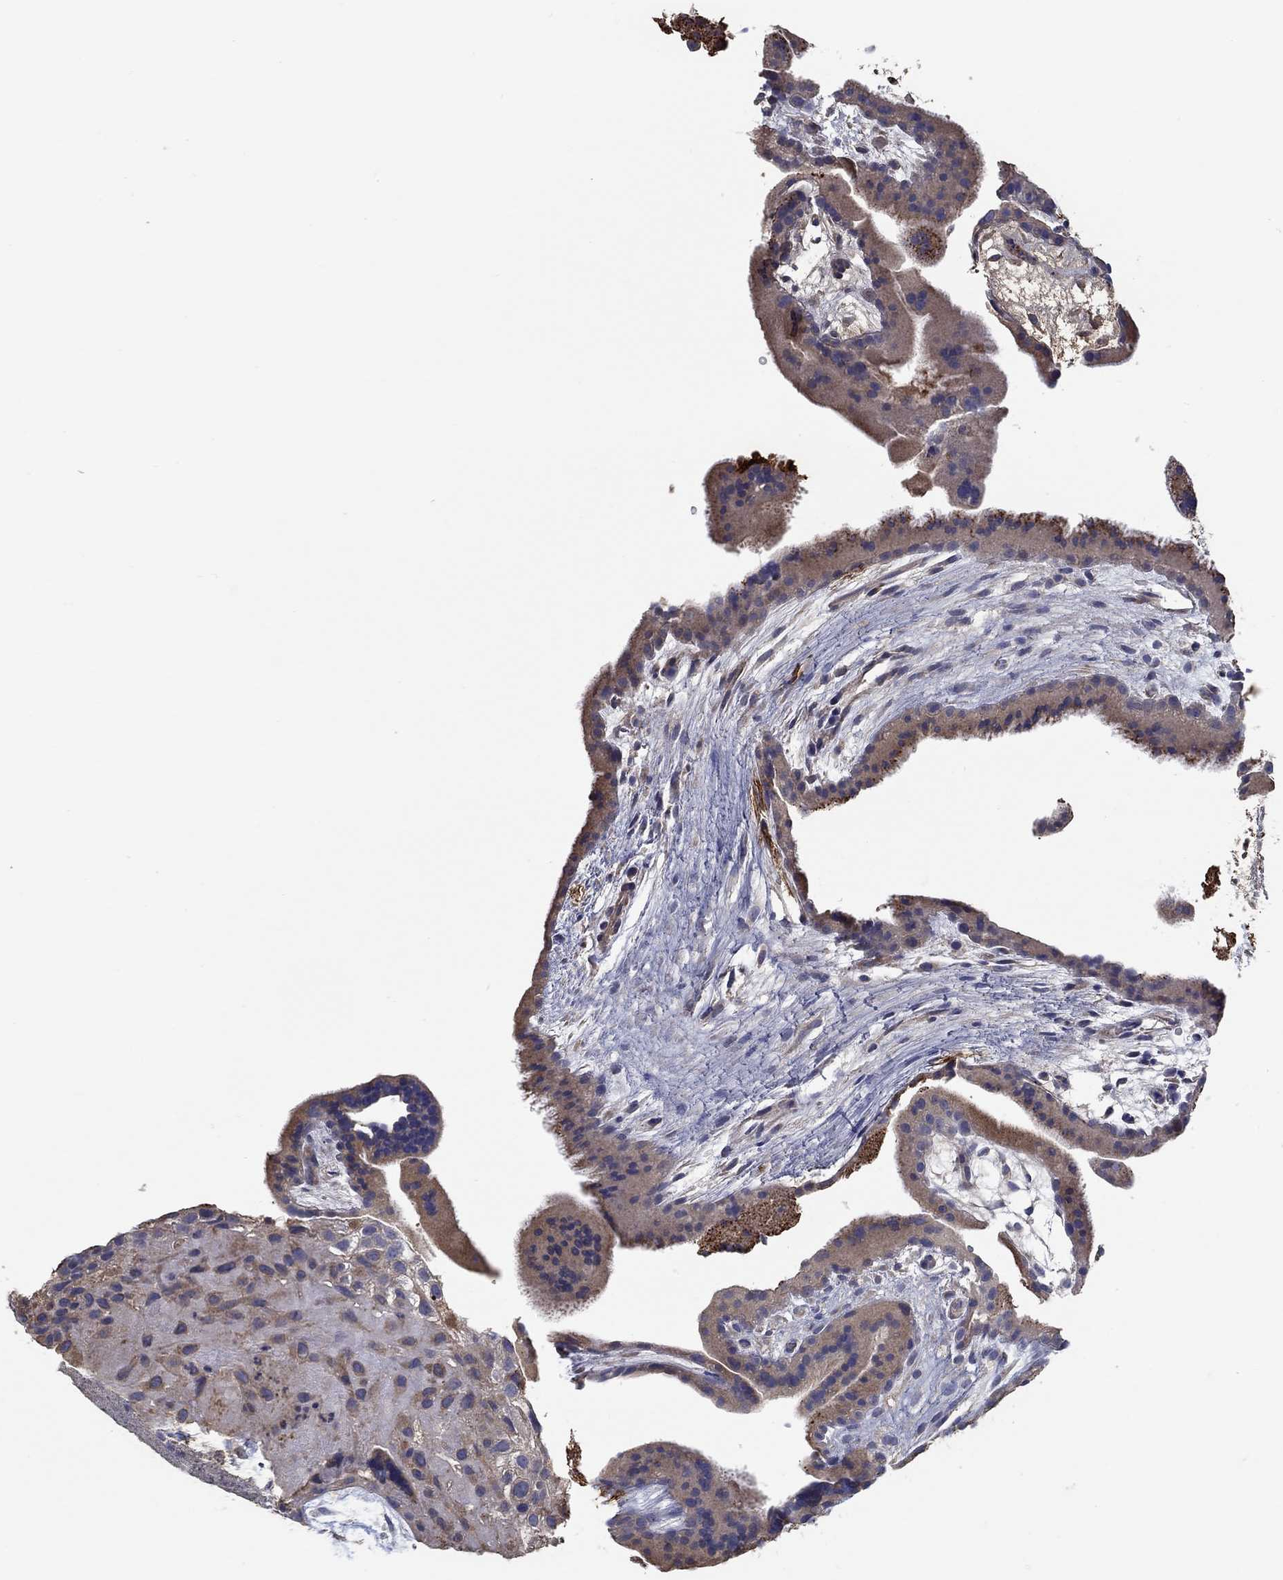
{"staining": {"intensity": "negative", "quantity": "none", "location": "none"}, "tissue": "placenta", "cell_type": "Decidual cells", "image_type": "normal", "snomed": [{"axis": "morphology", "description": "Normal tissue, NOS"}, {"axis": "topography", "description": "Placenta"}], "caption": "This is an IHC photomicrograph of benign human placenta. There is no expression in decidual cells.", "gene": "IL10", "patient": {"sex": "female", "age": 19}}